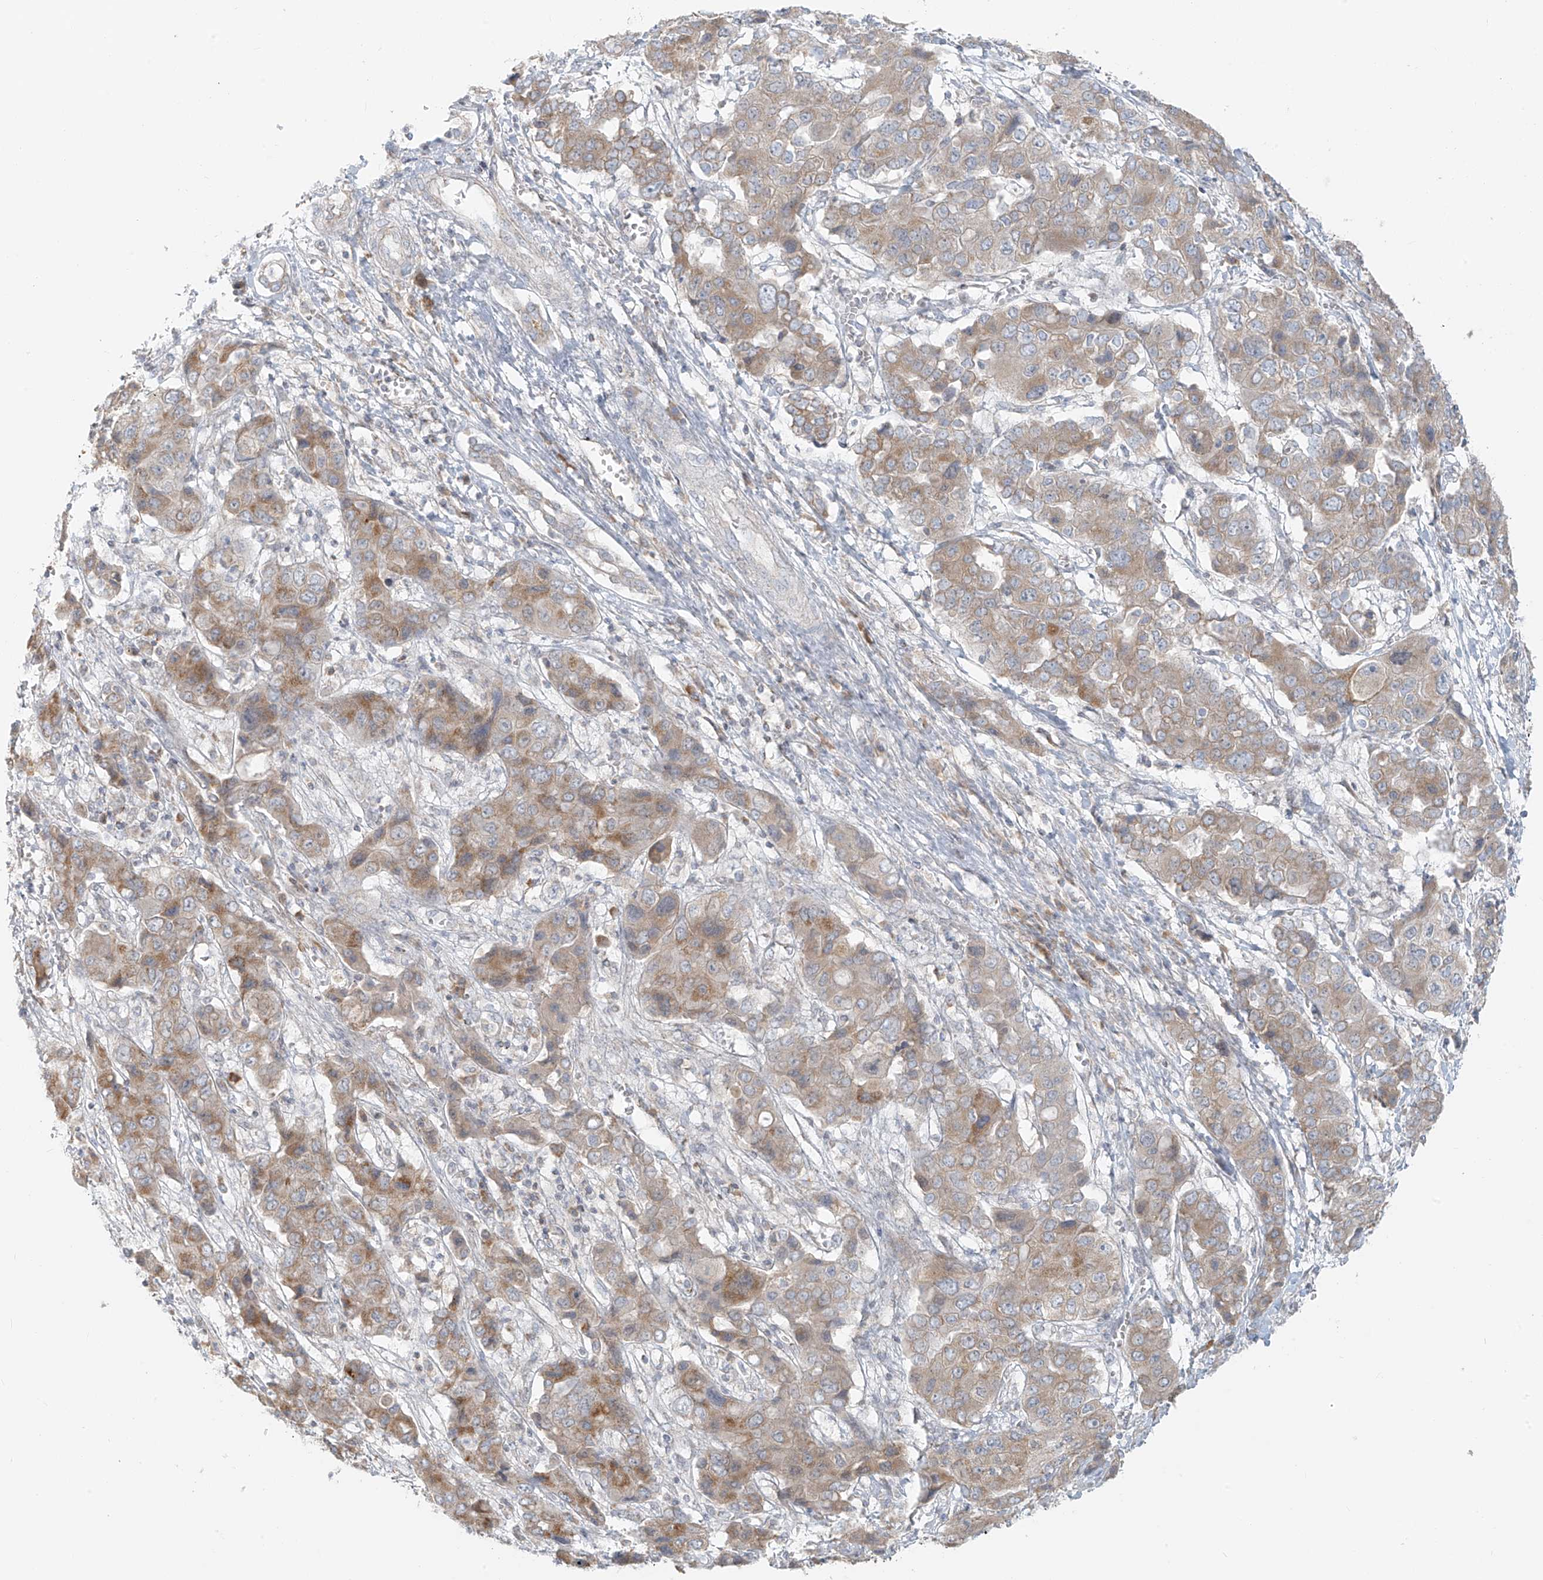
{"staining": {"intensity": "moderate", "quantity": "<25%", "location": "cytoplasmic/membranous"}, "tissue": "liver cancer", "cell_type": "Tumor cells", "image_type": "cancer", "snomed": [{"axis": "morphology", "description": "Cholangiocarcinoma"}, {"axis": "topography", "description": "Liver"}], "caption": "Cholangiocarcinoma (liver) stained with IHC demonstrates moderate cytoplasmic/membranous staining in approximately <25% of tumor cells.", "gene": "UST", "patient": {"sex": "male", "age": 67}}